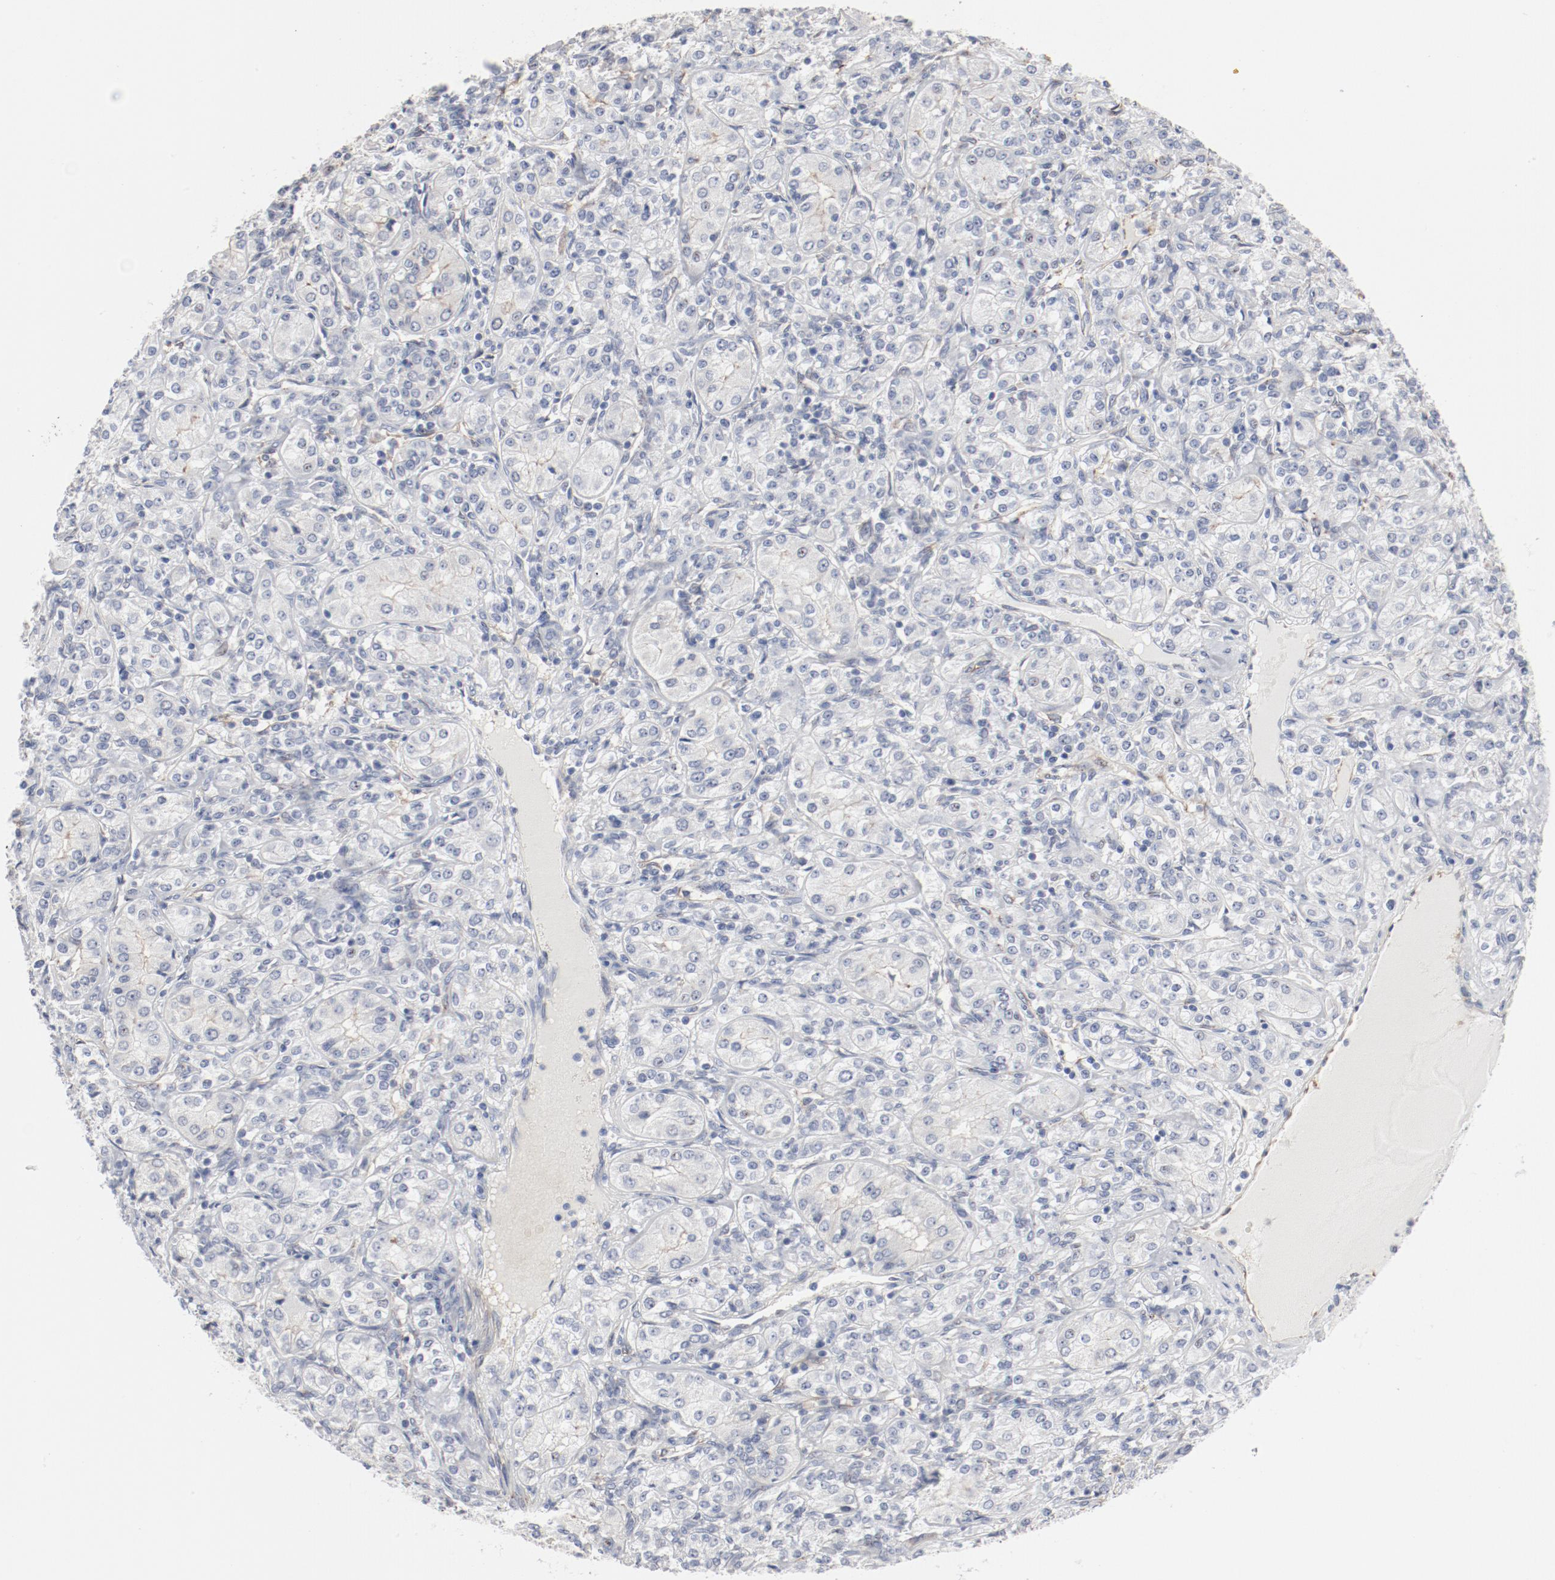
{"staining": {"intensity": "negative", "quantity": "none", "location": "none"}, "tissue": "renal cancer", "cell_type": "Tumor cells", "image_type": "cancer", "snomed": [{"axis": "morphology", "description": "Adenocarcinoma, NOS"}, {"axis": "topography", "description": "Kidney"}], "caption": "Renal cancer was stained to show a protein in brown. There is no significant expression in tumor cells.", "gene": "CDK1", "patient": {"sex": "male", "age": 77}}